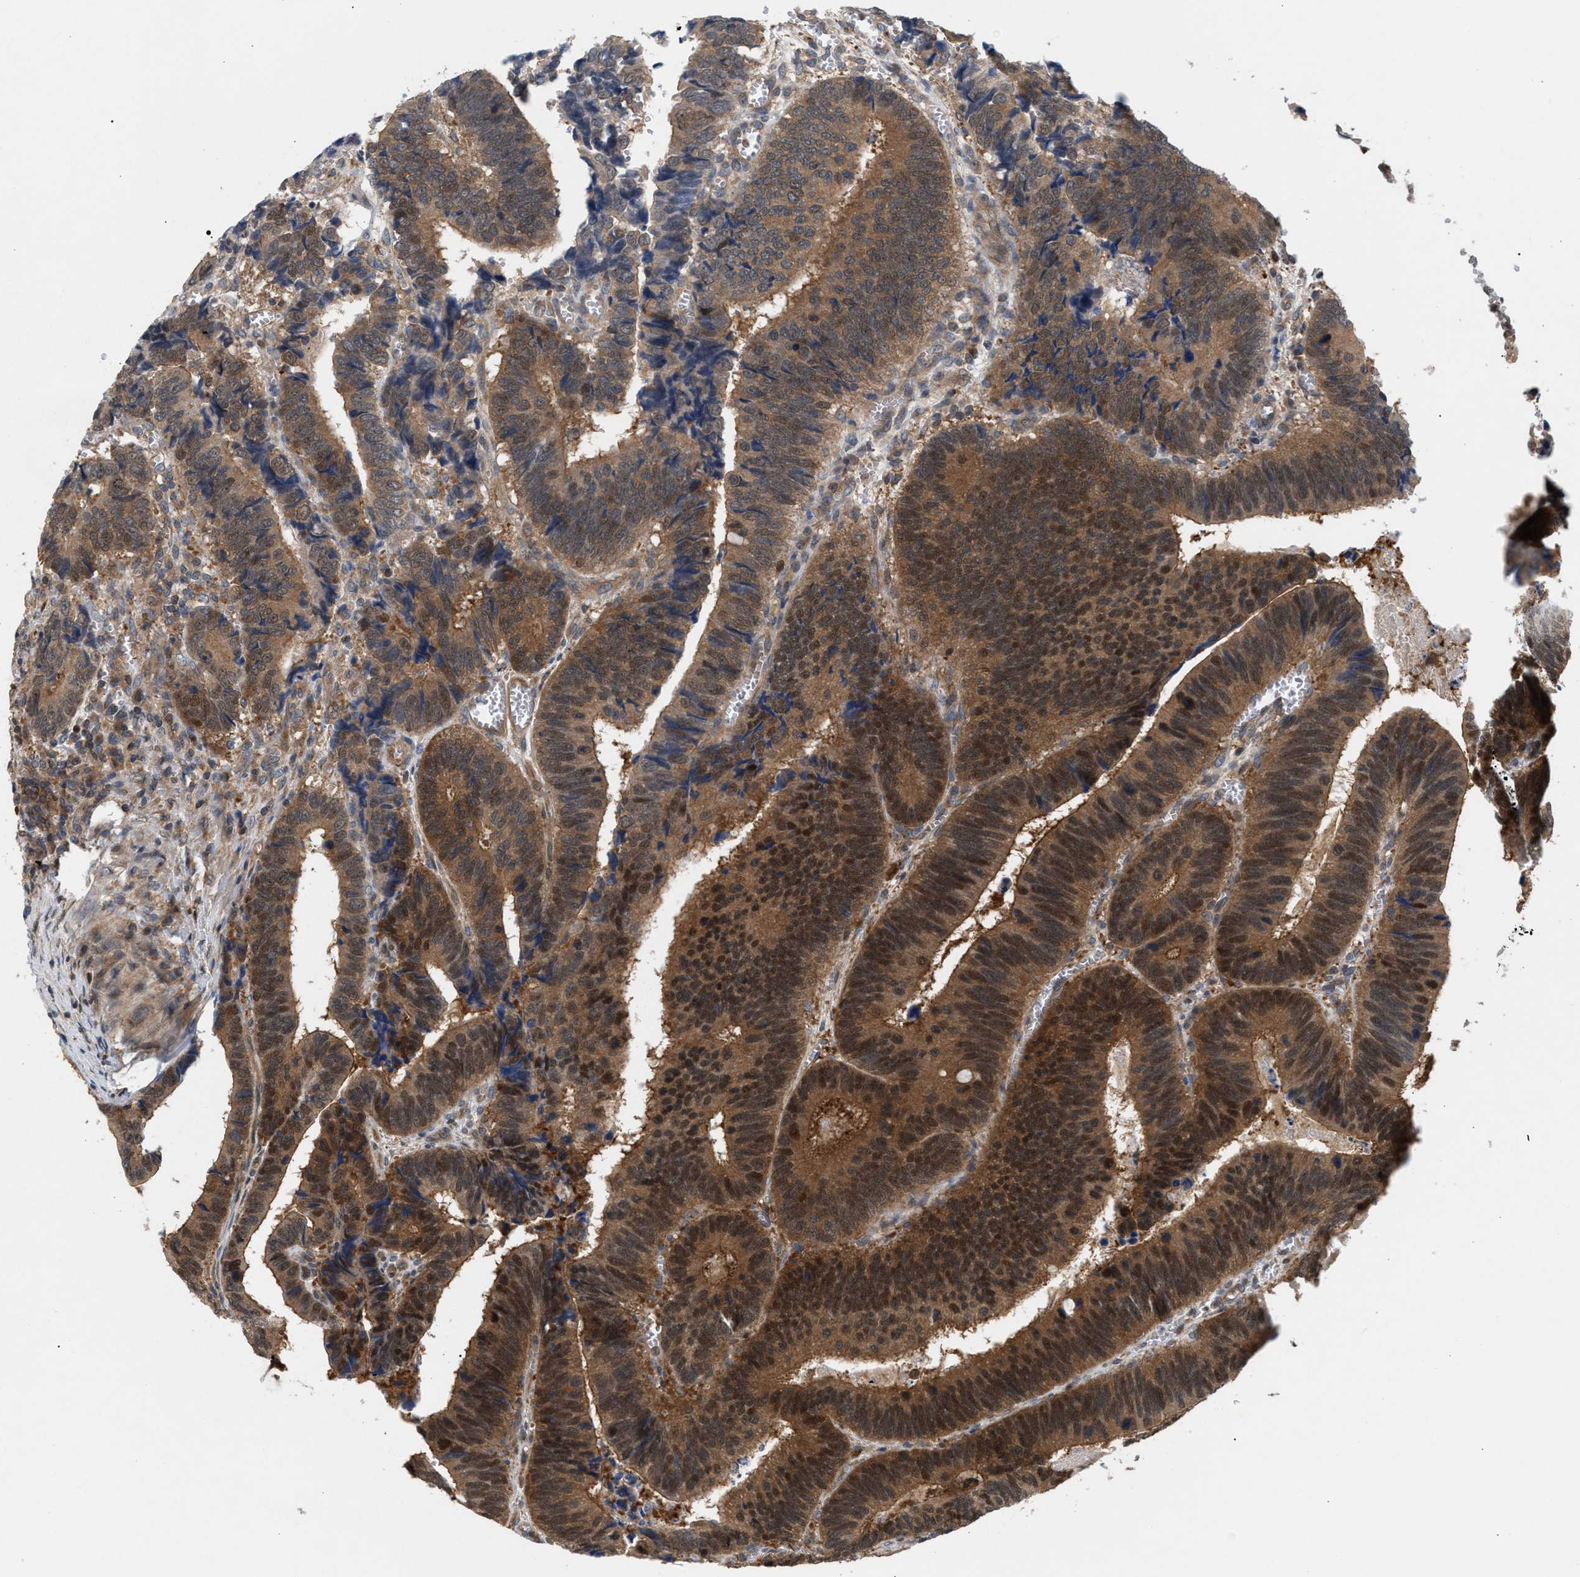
{"staining": {"intensity": "moderate", "quantity": ">75%", "location": "cytoplasmic/membranous,nuclear"}, "tissue": "colorectal cancer", "cell_type": "Tumor cells", "image_type": "cancer", "snomed": [{"axis": "morphology", "description": "Inflammation, NOS"}, {"axis": "morphology", "description": "Adenocarcinoma, NOS"}, {"axis": "topography", "description": "Colon"}], "caption": "The image reveals immunohistochemical staining of colorectal cancer (adenocarcinoma). There is moderate cytoplasmic/membranous and nuclear expression is identified in about >75% of tumor cells.", "gene": "GLOD4", "patient": {"sex": "male", "age": 72}}